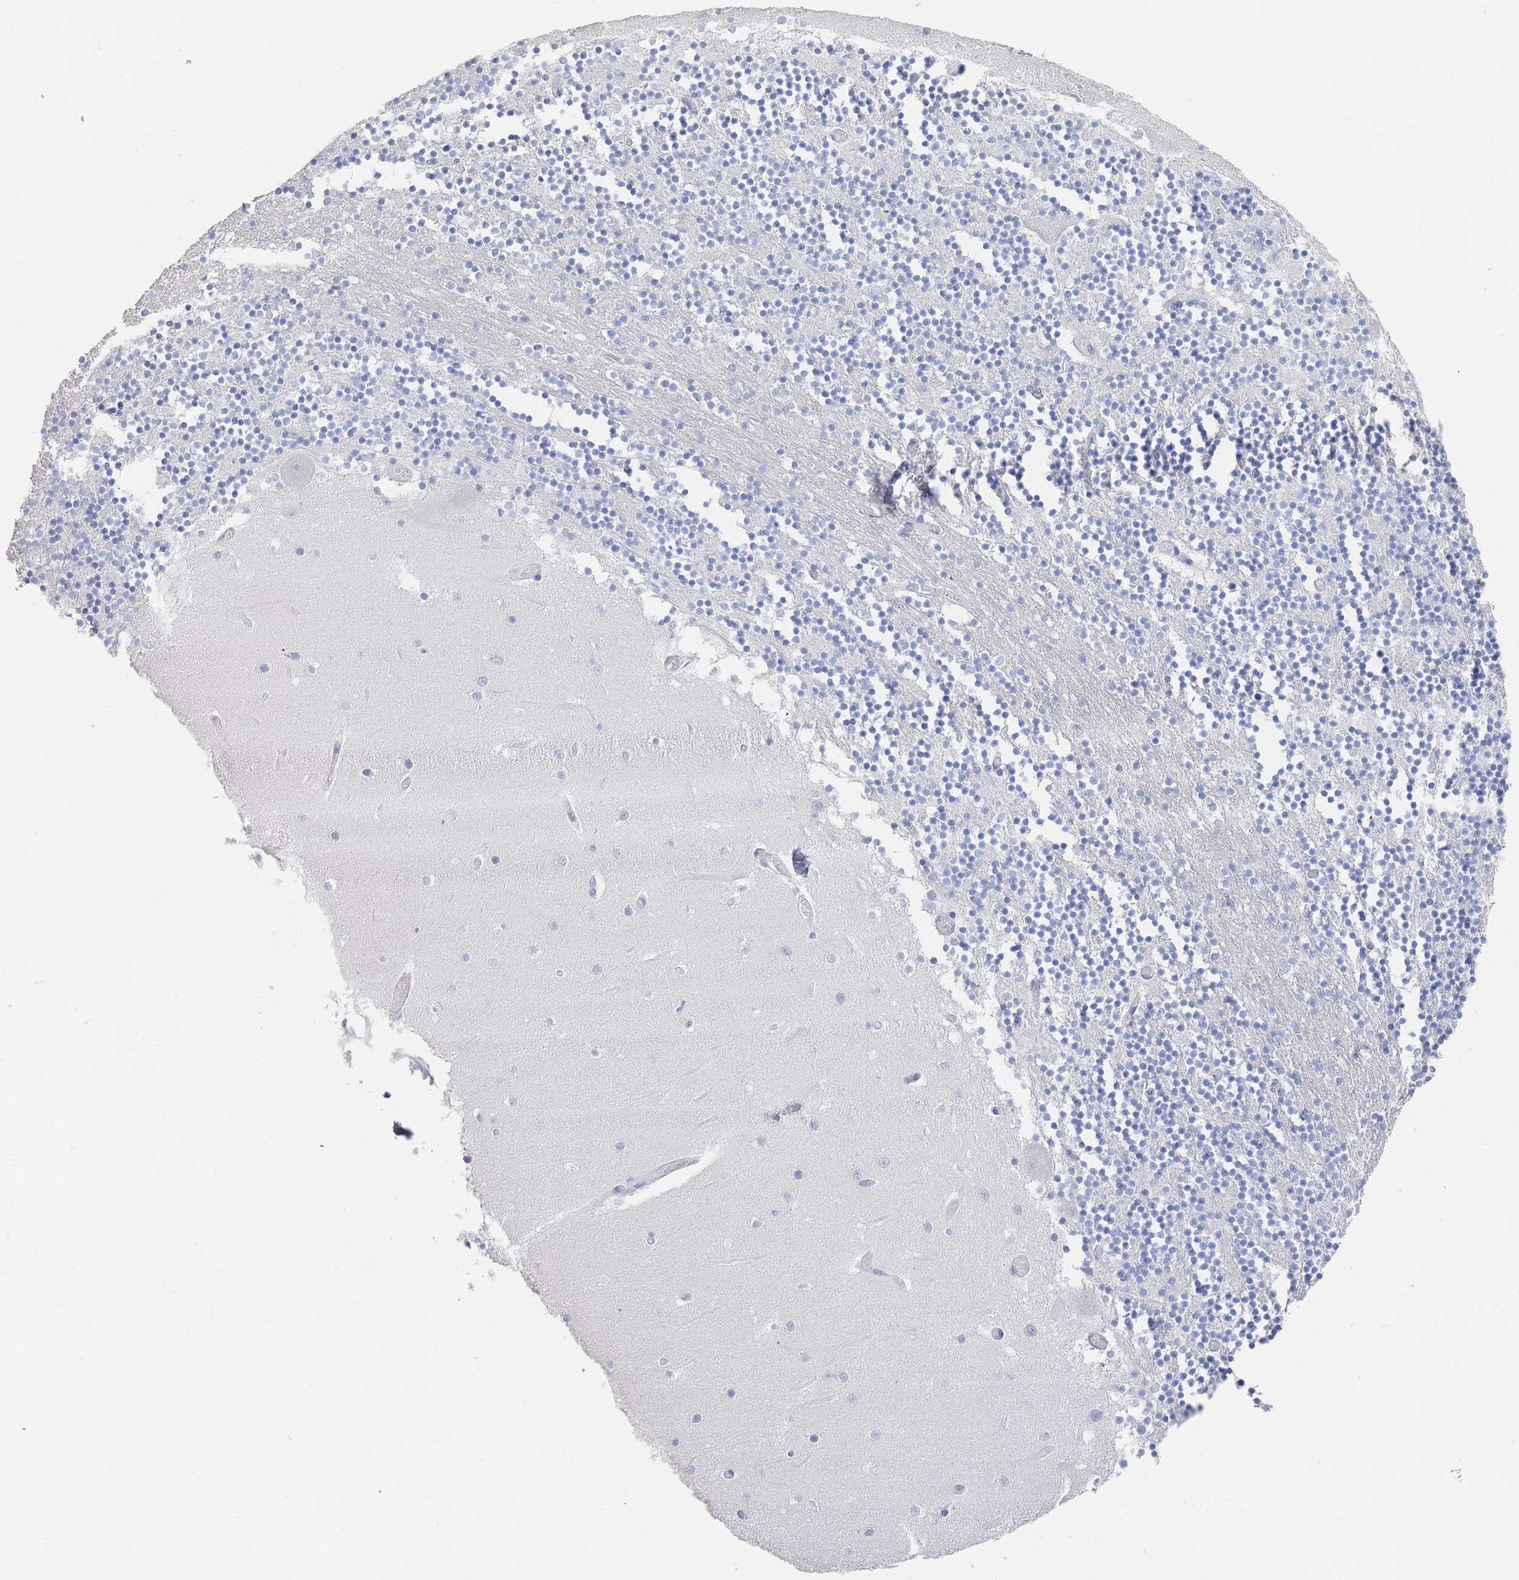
{"staining": {"intensity": "negative", "quantity": "none", "location": "none"}, "tissue": "cerebellum", "cell_type": "Cells in granular layer", "image_type": "normal", "snomed": [{"axis": "morphology", "description": "Normal tissue, NOS"}, {"axis": "topography", "description": "Cerebellum"}], "caption": "IHC micrograph of normal cerebellum: human cerebellum stained with DAB demonstrates no significant protein positivity in cells in granular layer. Nuclei are stained in blue.", "gene": "SLC25A35", "patient": {"sex": "female", "age": 28}}